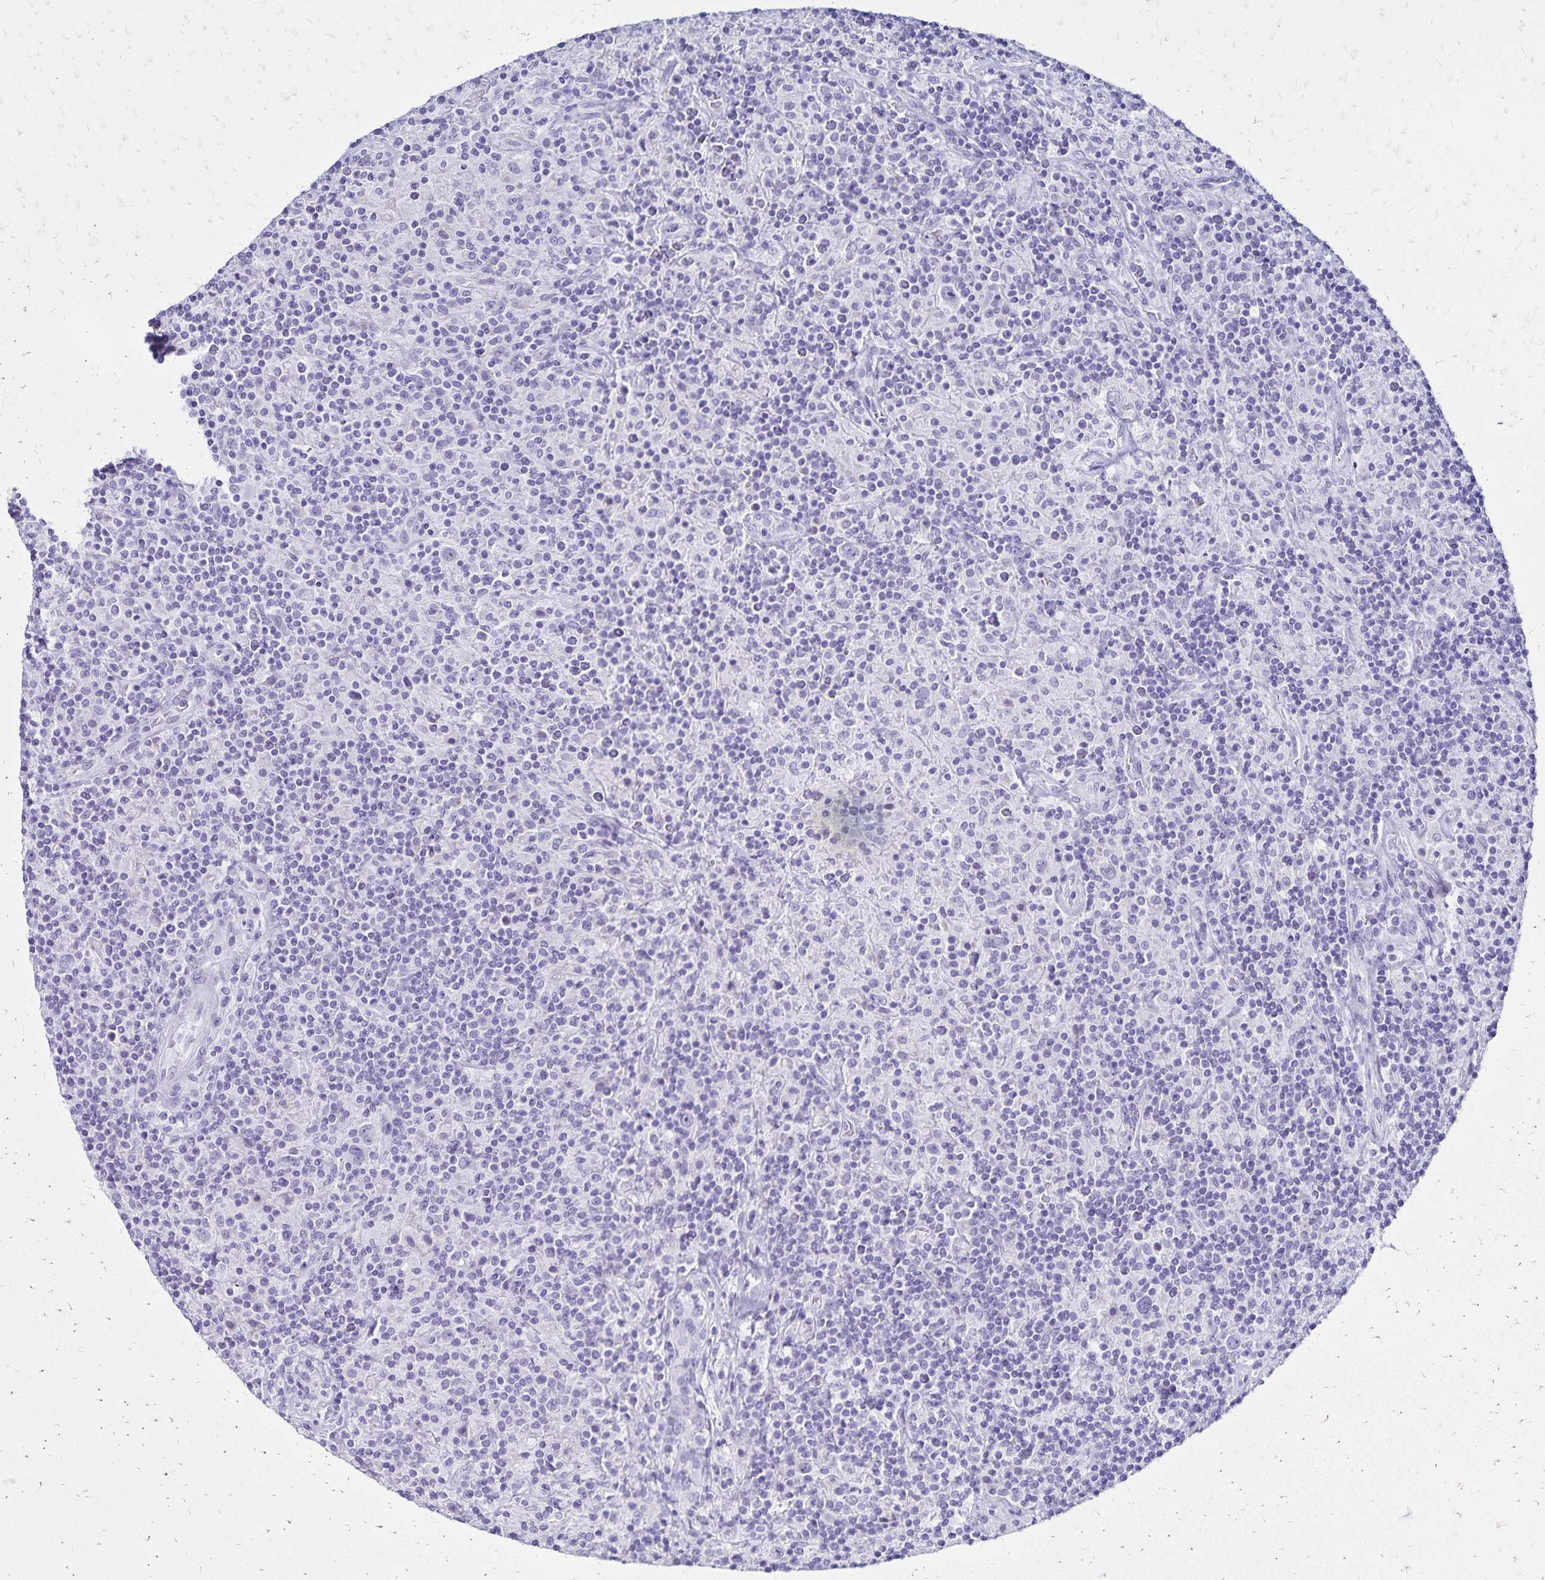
{"staining": {"intensity": "negative", "quantity": "none", "location": "none"}, "tissue": "lymphoma", "cell_type": "Tumor cells", "image_type": "cancer", "snomed": [{"axis": "morphology", "description": "Hodgkin's disease, NOS"}, {"axis": "topography", "description": "Lymph node"}], "caption": "Immunohistochemistry of human Hodgkin's disease reveals no positivity in tumor cells.", "gene": "LIN28B", "patient": {"sex": "male", "age": 70}}